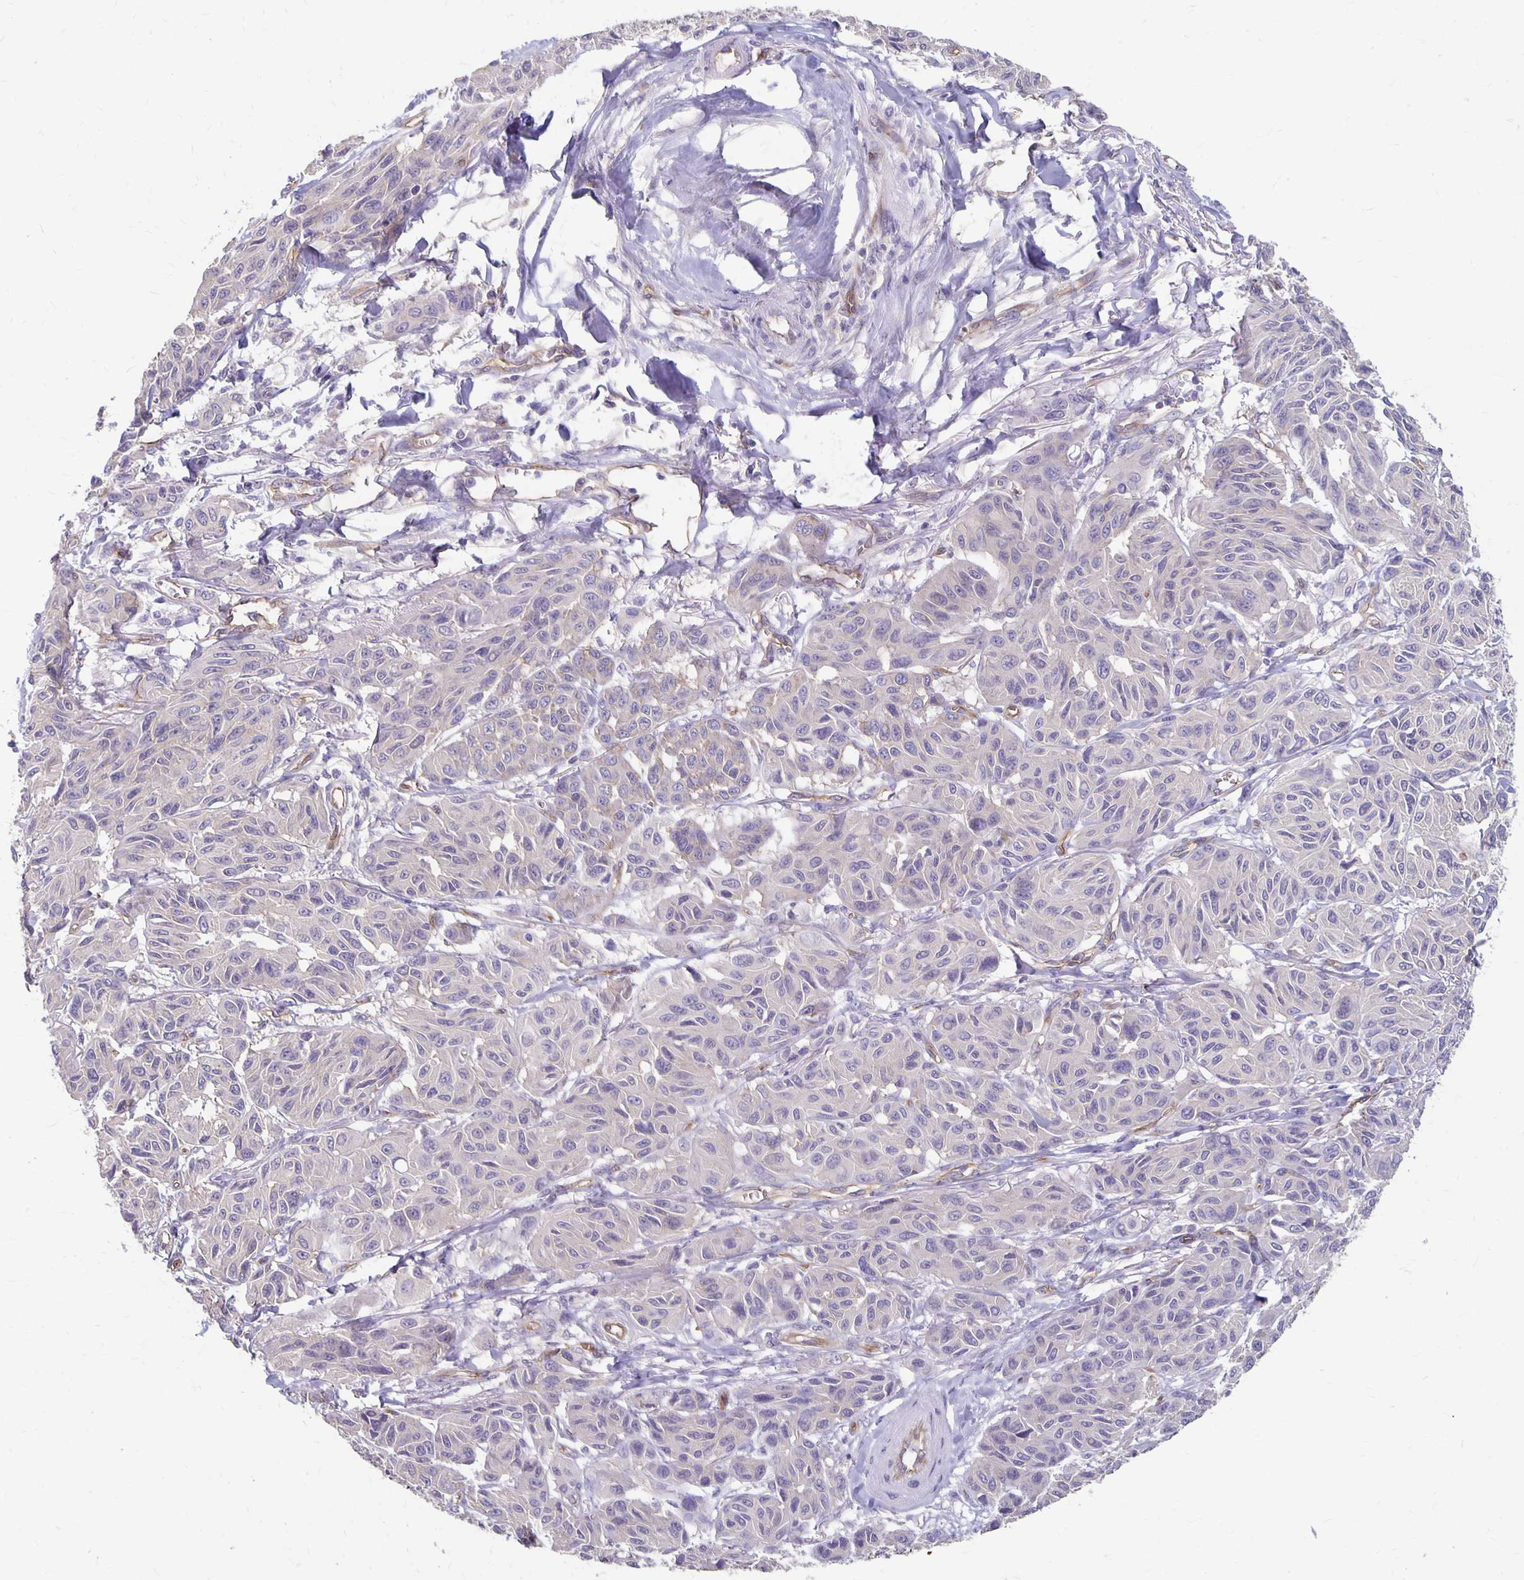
{"staining": {"intensity": "negative", "quantity": "none", "location": "none"}, "tissue": "melanoma", "cell_type": "Tumor cells", "image_type": "cancer", "snomed": [{"axis": "morphology", "description": "Malignant melanoma, NOS"}, {"axis": "topography", "description": "Skin"}], "caption": "An IHC image of malignant melanoma is shown. There is no staining in tumor cells of malignant melanoma.", "gene": "PPP1R3E", "patient": {"sex": "female", "age": 66}}